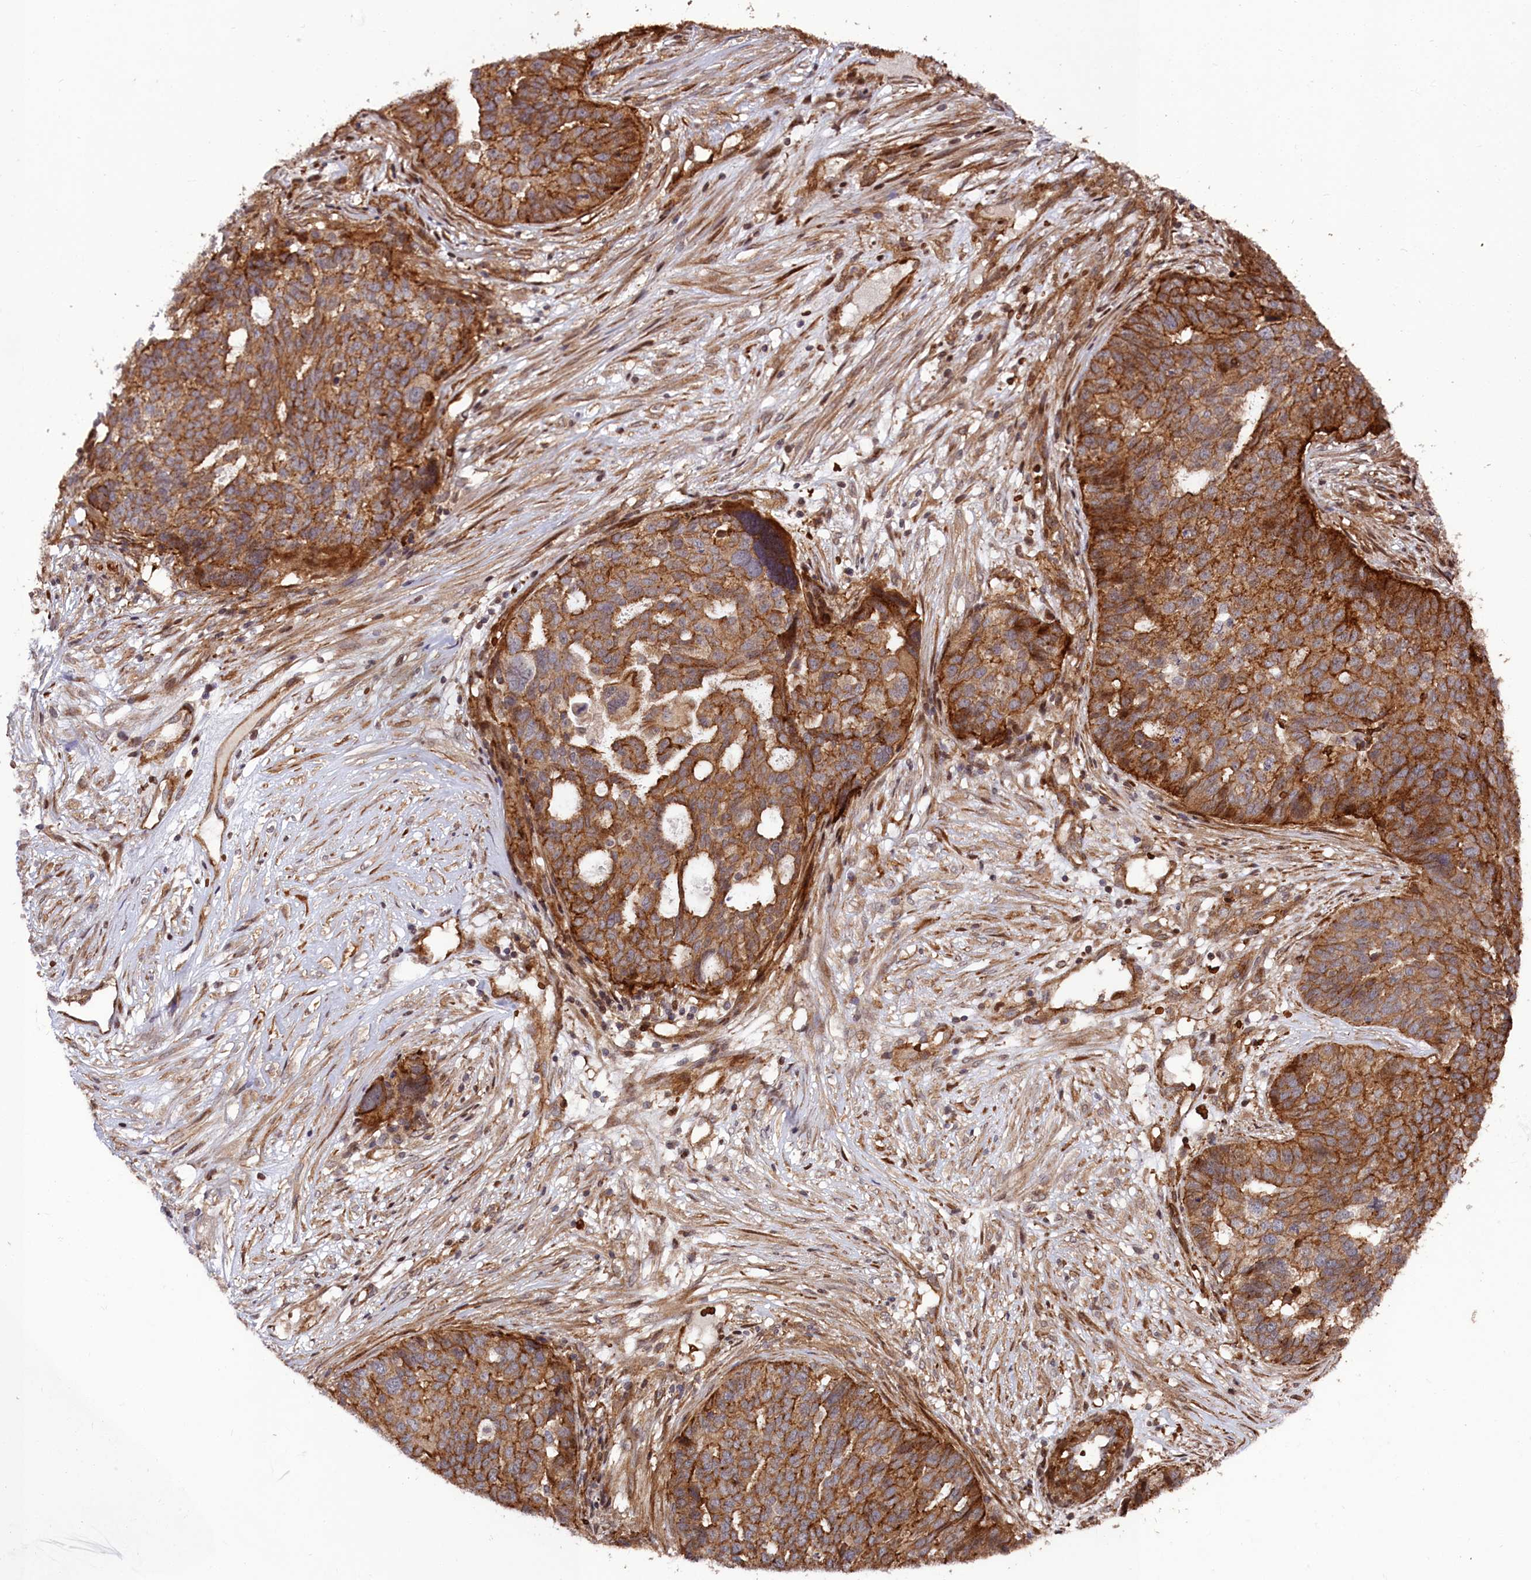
{"staining": {"intensity": "strong", "quantity": ">75%", "location": "cytoplasmic/membranous"}, "tissue": "ovarian cancer", "cell_type": "Tumor cells", "image_type": "cancer", "snomed": [{"axis": "morphology", "description": "Cystadenocarcinoma, serous, NOS"}, {"axis": "topography", "description": "Ovary"}], "caption": "Immunohistochemical staining of human ovarian cancer shows strong cytoplasmic/membranous protein expression in approximately >75% of tumor cells. (DAB IHC, brown staining for protein, blue staining for nuclei).", "gene": "TNKS1BP1", "patient": {"sex": "female", "age": 59}}